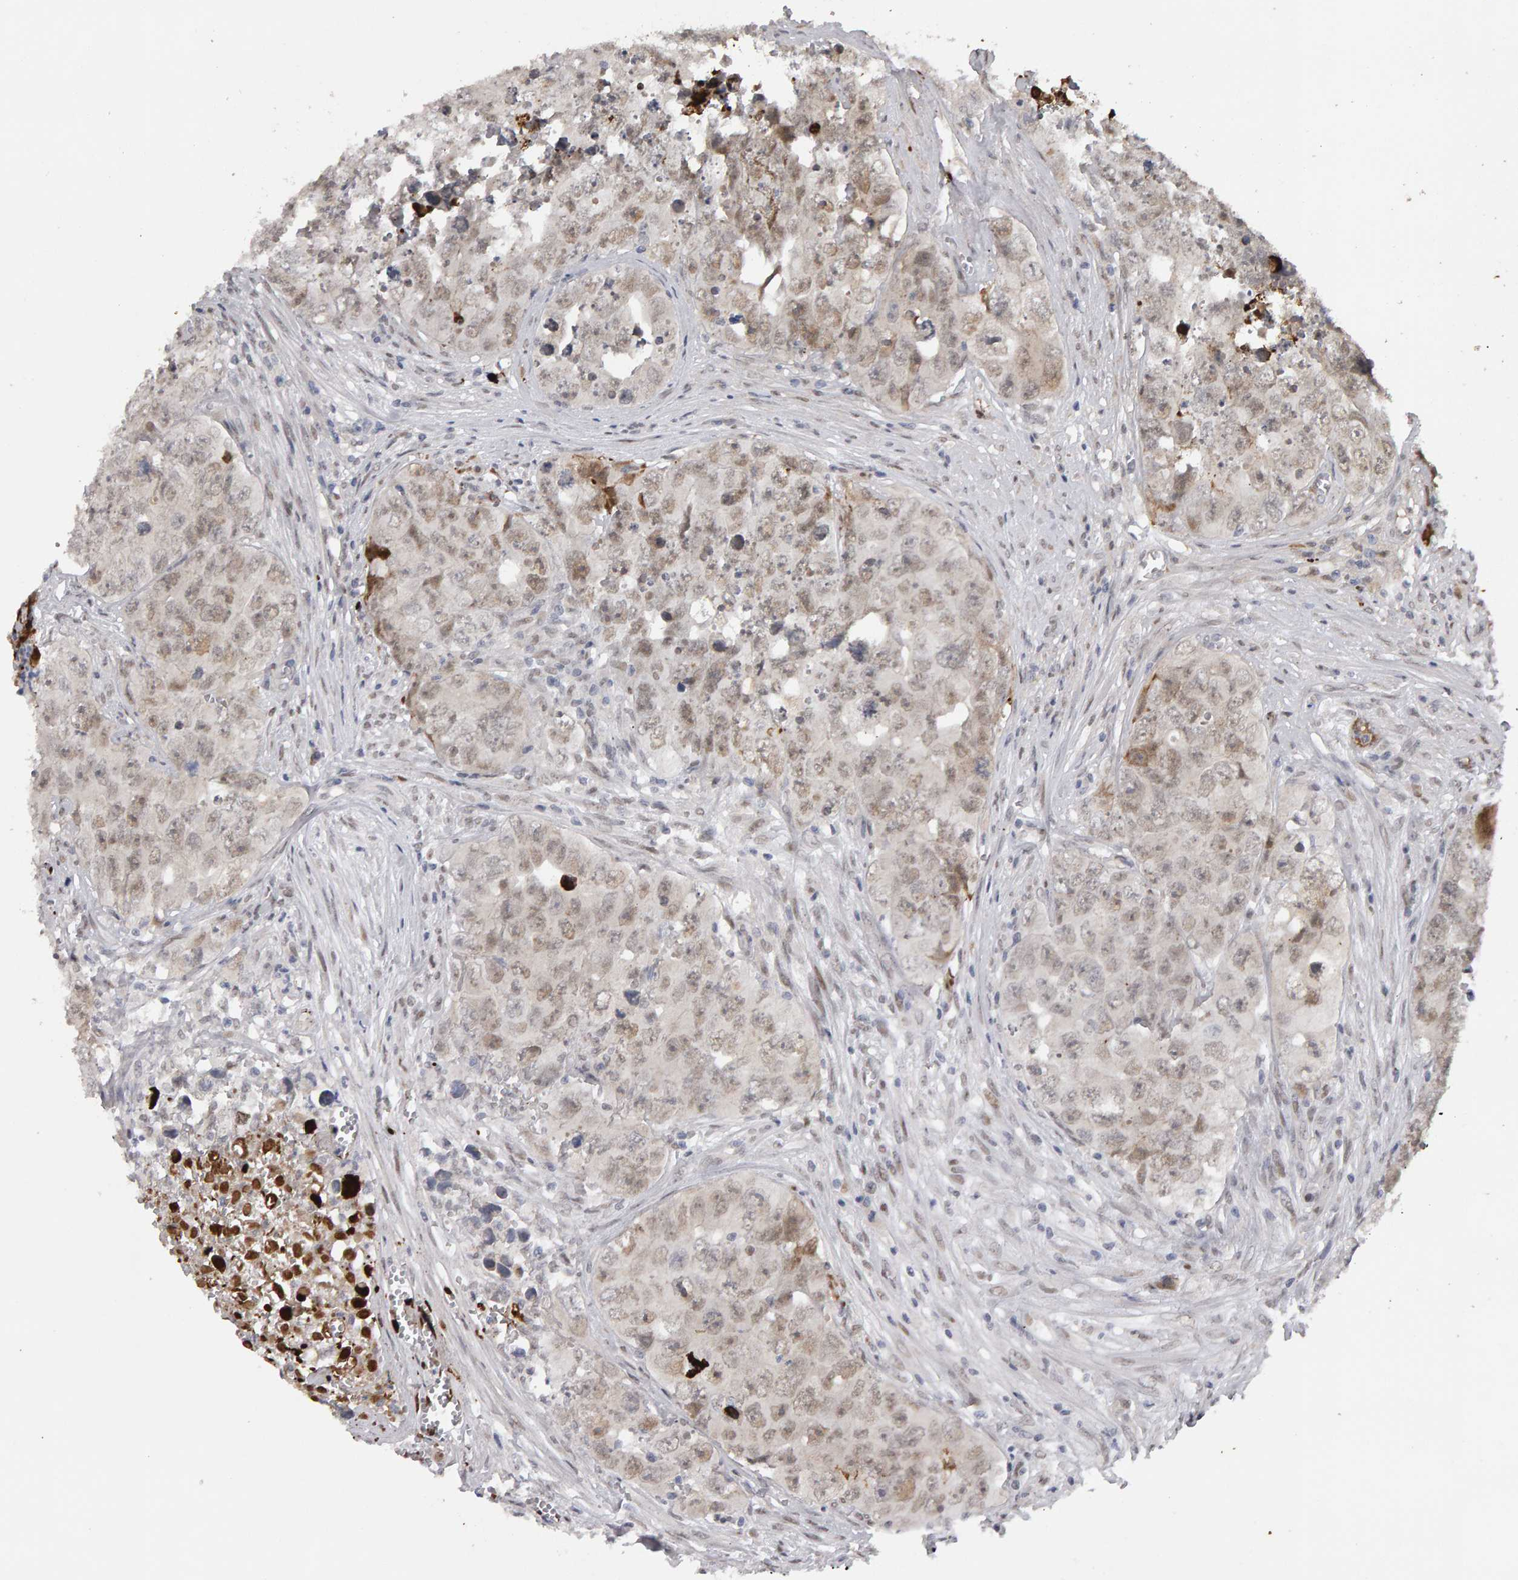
{"staining": {"intensity": "weak", "quantity": ">75%", "location": "nuclear"}, "tissue": "testis cancer", "cell_type": "Tumor cells", "image_type": "cancer", "snomed": [{"axis": "morphology", "description": "Seminoma, NOS"}, {"axis": "morphology", "description": "Carcinoma, Embryonal, NOS"}, {"axis": "topography", "description": "Testis"}], "caption": "IHC histopathology image of neoplastic tissue: human testis embryonal carcinoma stained using IHC shows low levels of weak protein expression localized specifically in the nuclear of tumor cells, appearing as a nuclear brown color.", "gene": "IPO8", "patient": {"sex": "male", "age": 43}}